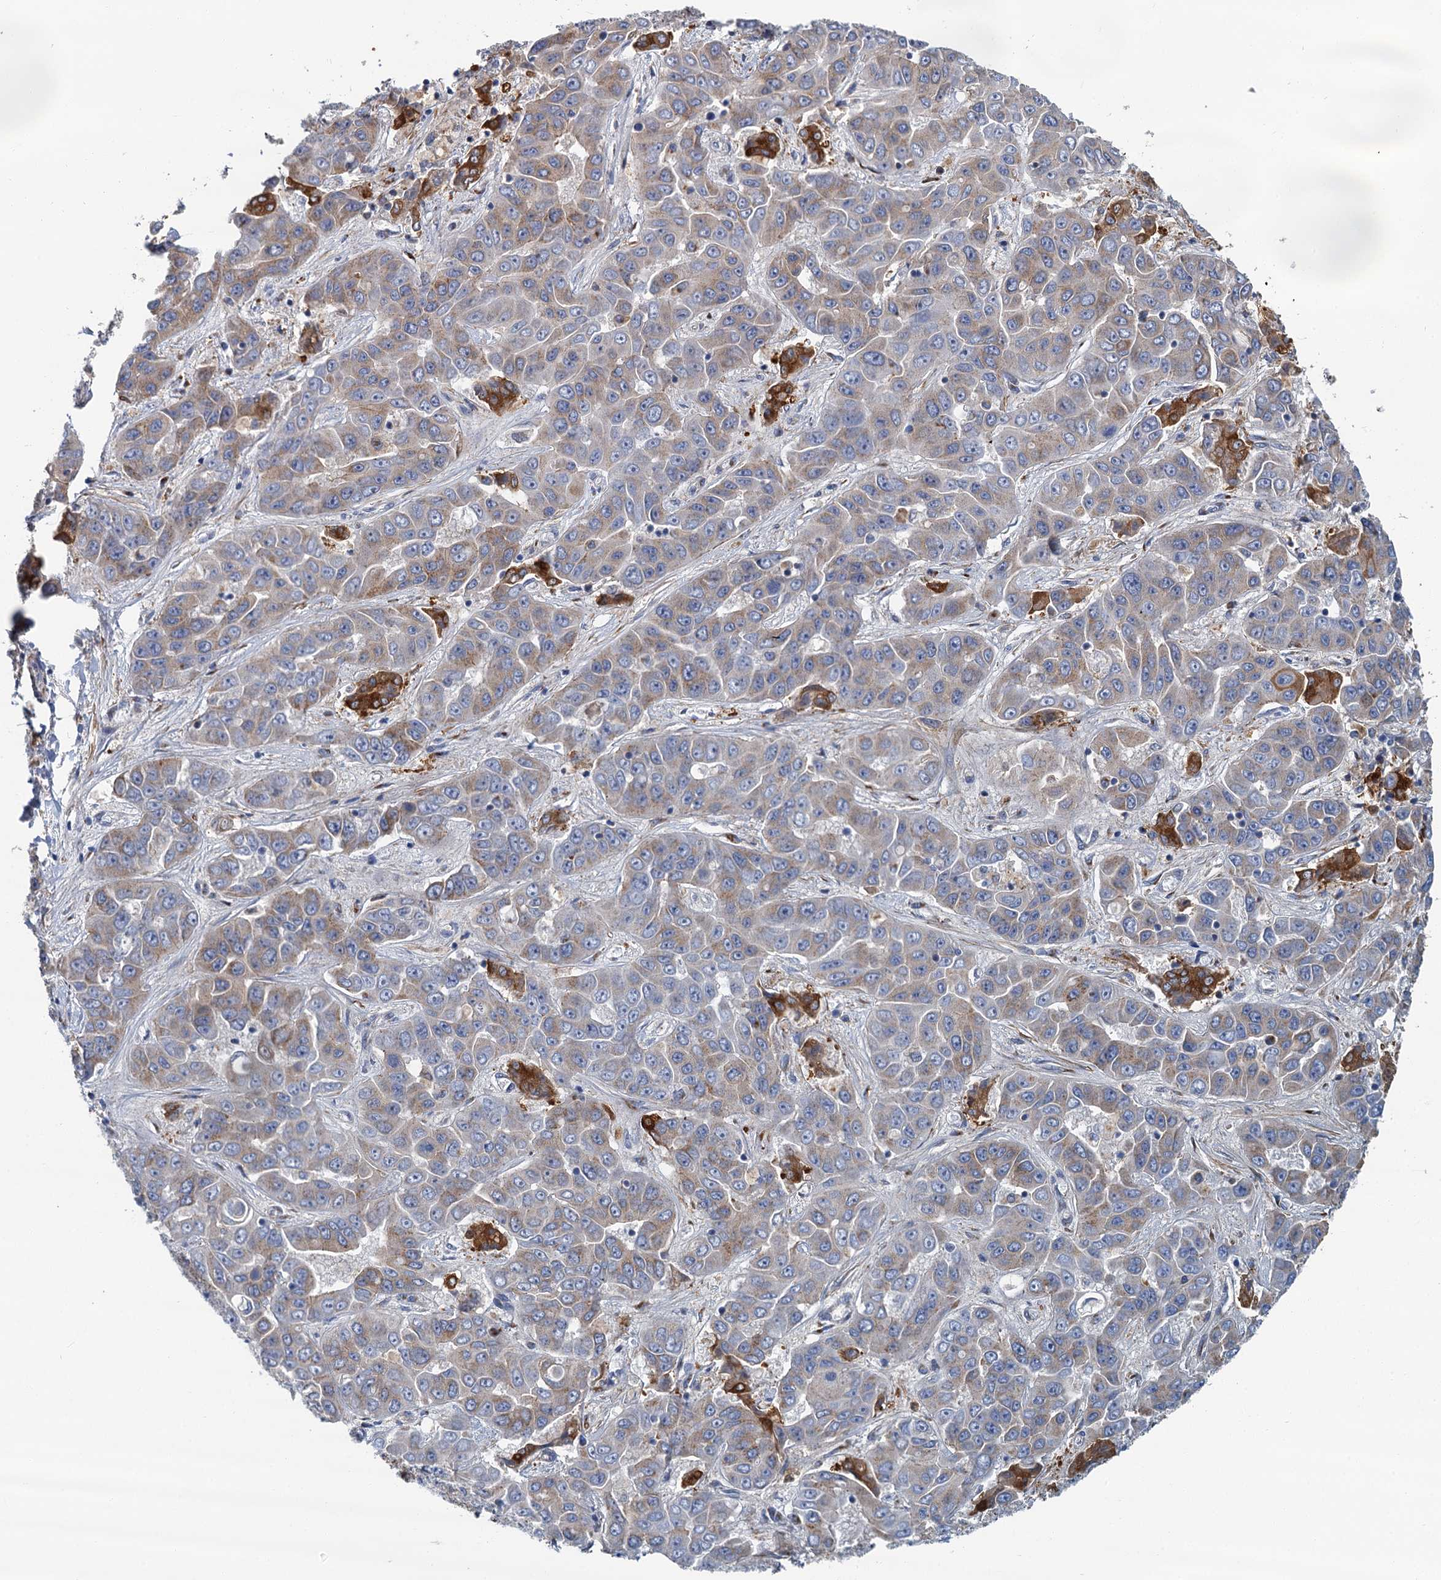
{"staining": {"intensity": "weak", "quantity": ">75%", "location": "cytoplasmic/membranous"}, "tissue": "liver cancer", "cell_type": "Tumor cells", "image_type": "cancer", "snomed": [{"axis": "morphology", "description": "Cholangiocarcinoma"}, {"axis": "topography", "description": "Liver"}], "caption": "Human liver cholangiocarcinoma stained for a protein (brown) exhibits weak cytoplasmic/membranous positive positivity in about >75% of tumor cells.", "gene": "BET1L", "patient": {"sex": "female", "age": 52}}